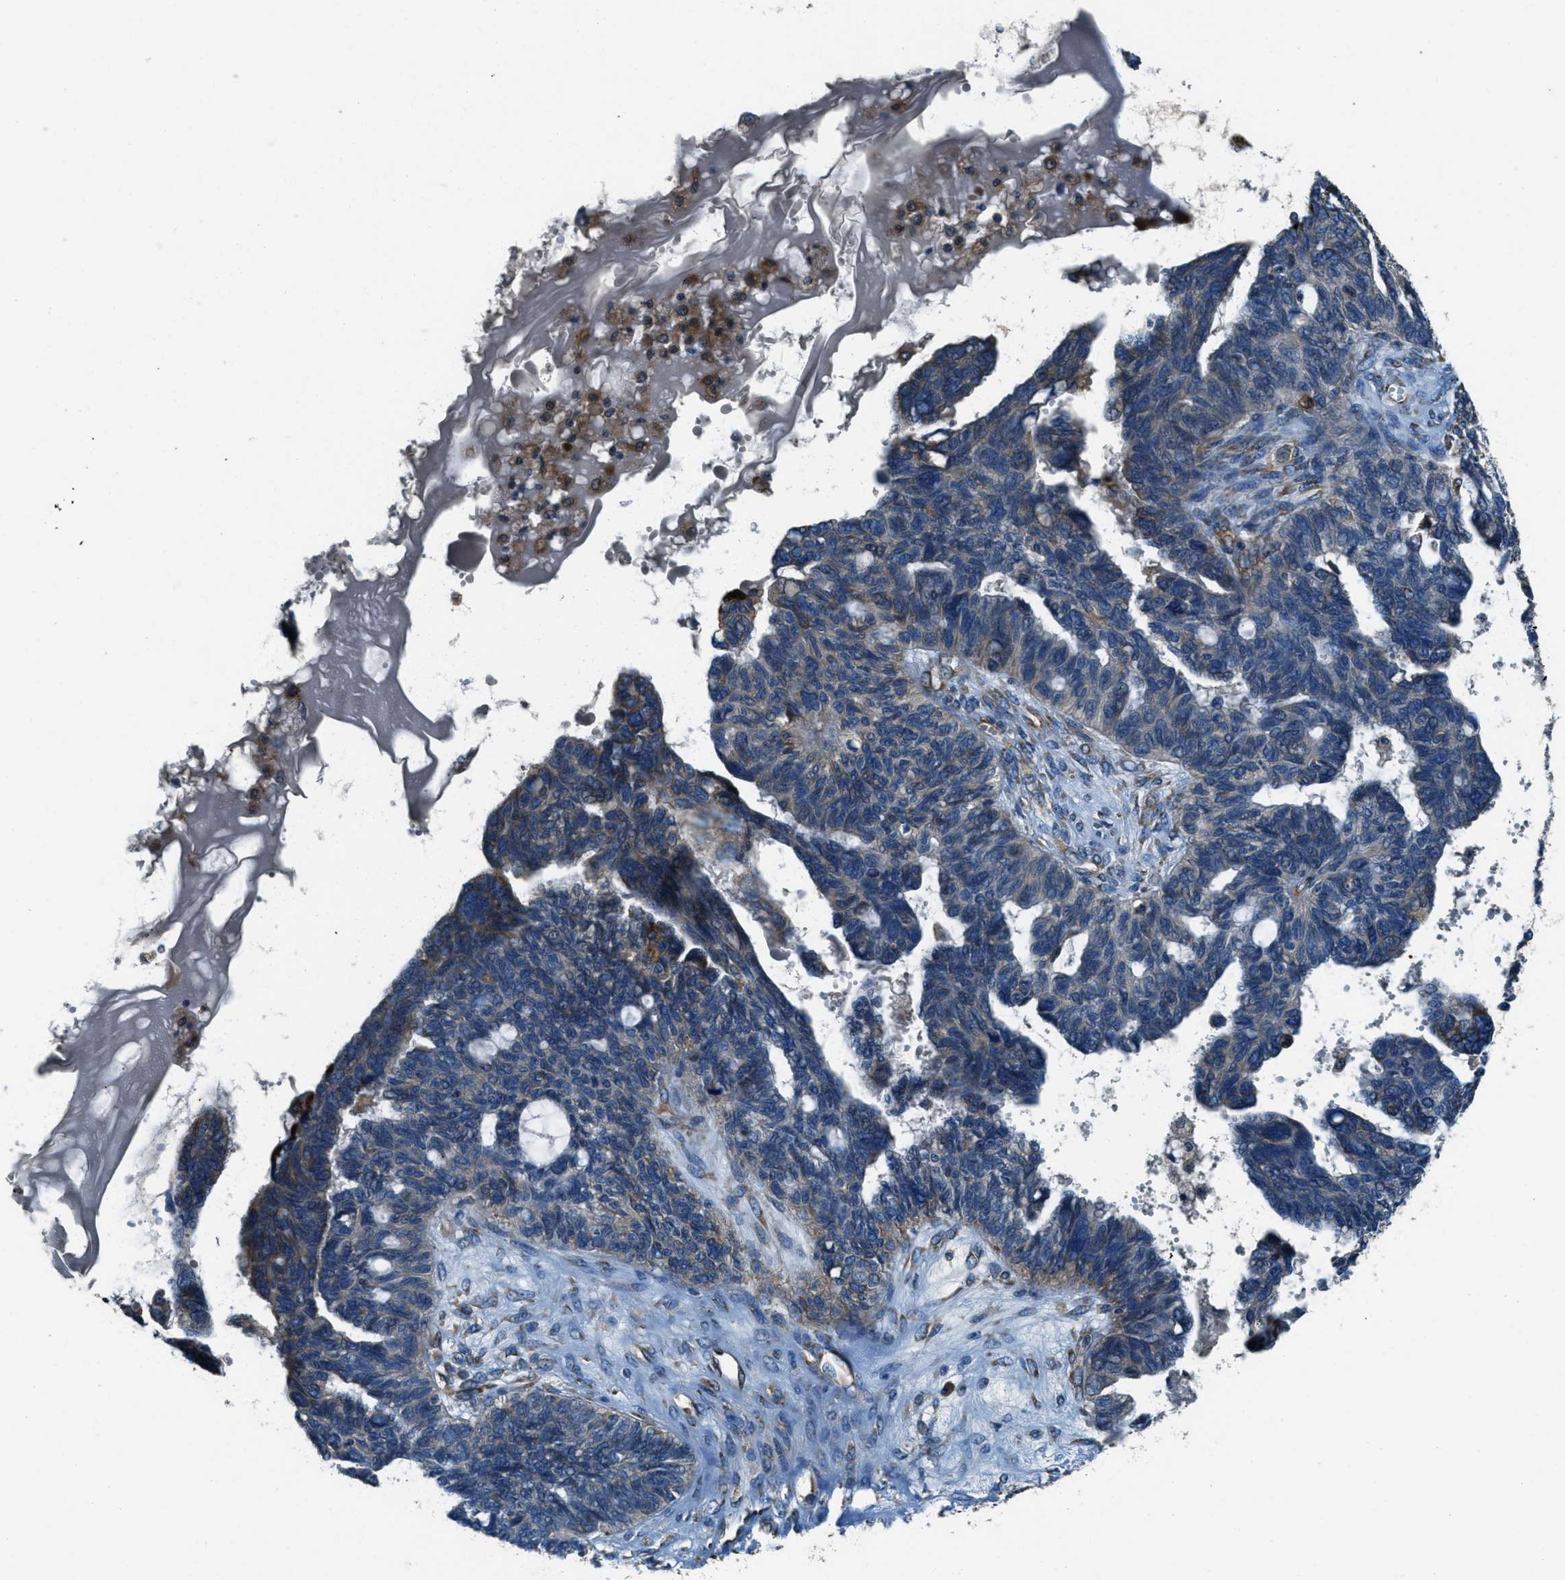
{"staining": {"intensity": "weak", "quantity": "<25%", "location": "cytoplasmic/membranous"}, "tissue": "ovarian cancer", "cell_type": "Tumor cells", "image_type": "cancer", "snomed": [{"axis": "morphology", "description": "Cystadenocarcinoma, serous, NOS"}, {"axis": "topography", "description": "Ovary"}], "caption": "Protein analysis of ovarian cancer demonstrates no significant staining in tumor cells.", "gene": "GIMAP8", "patient": {"sex": "female", "age": 79}}